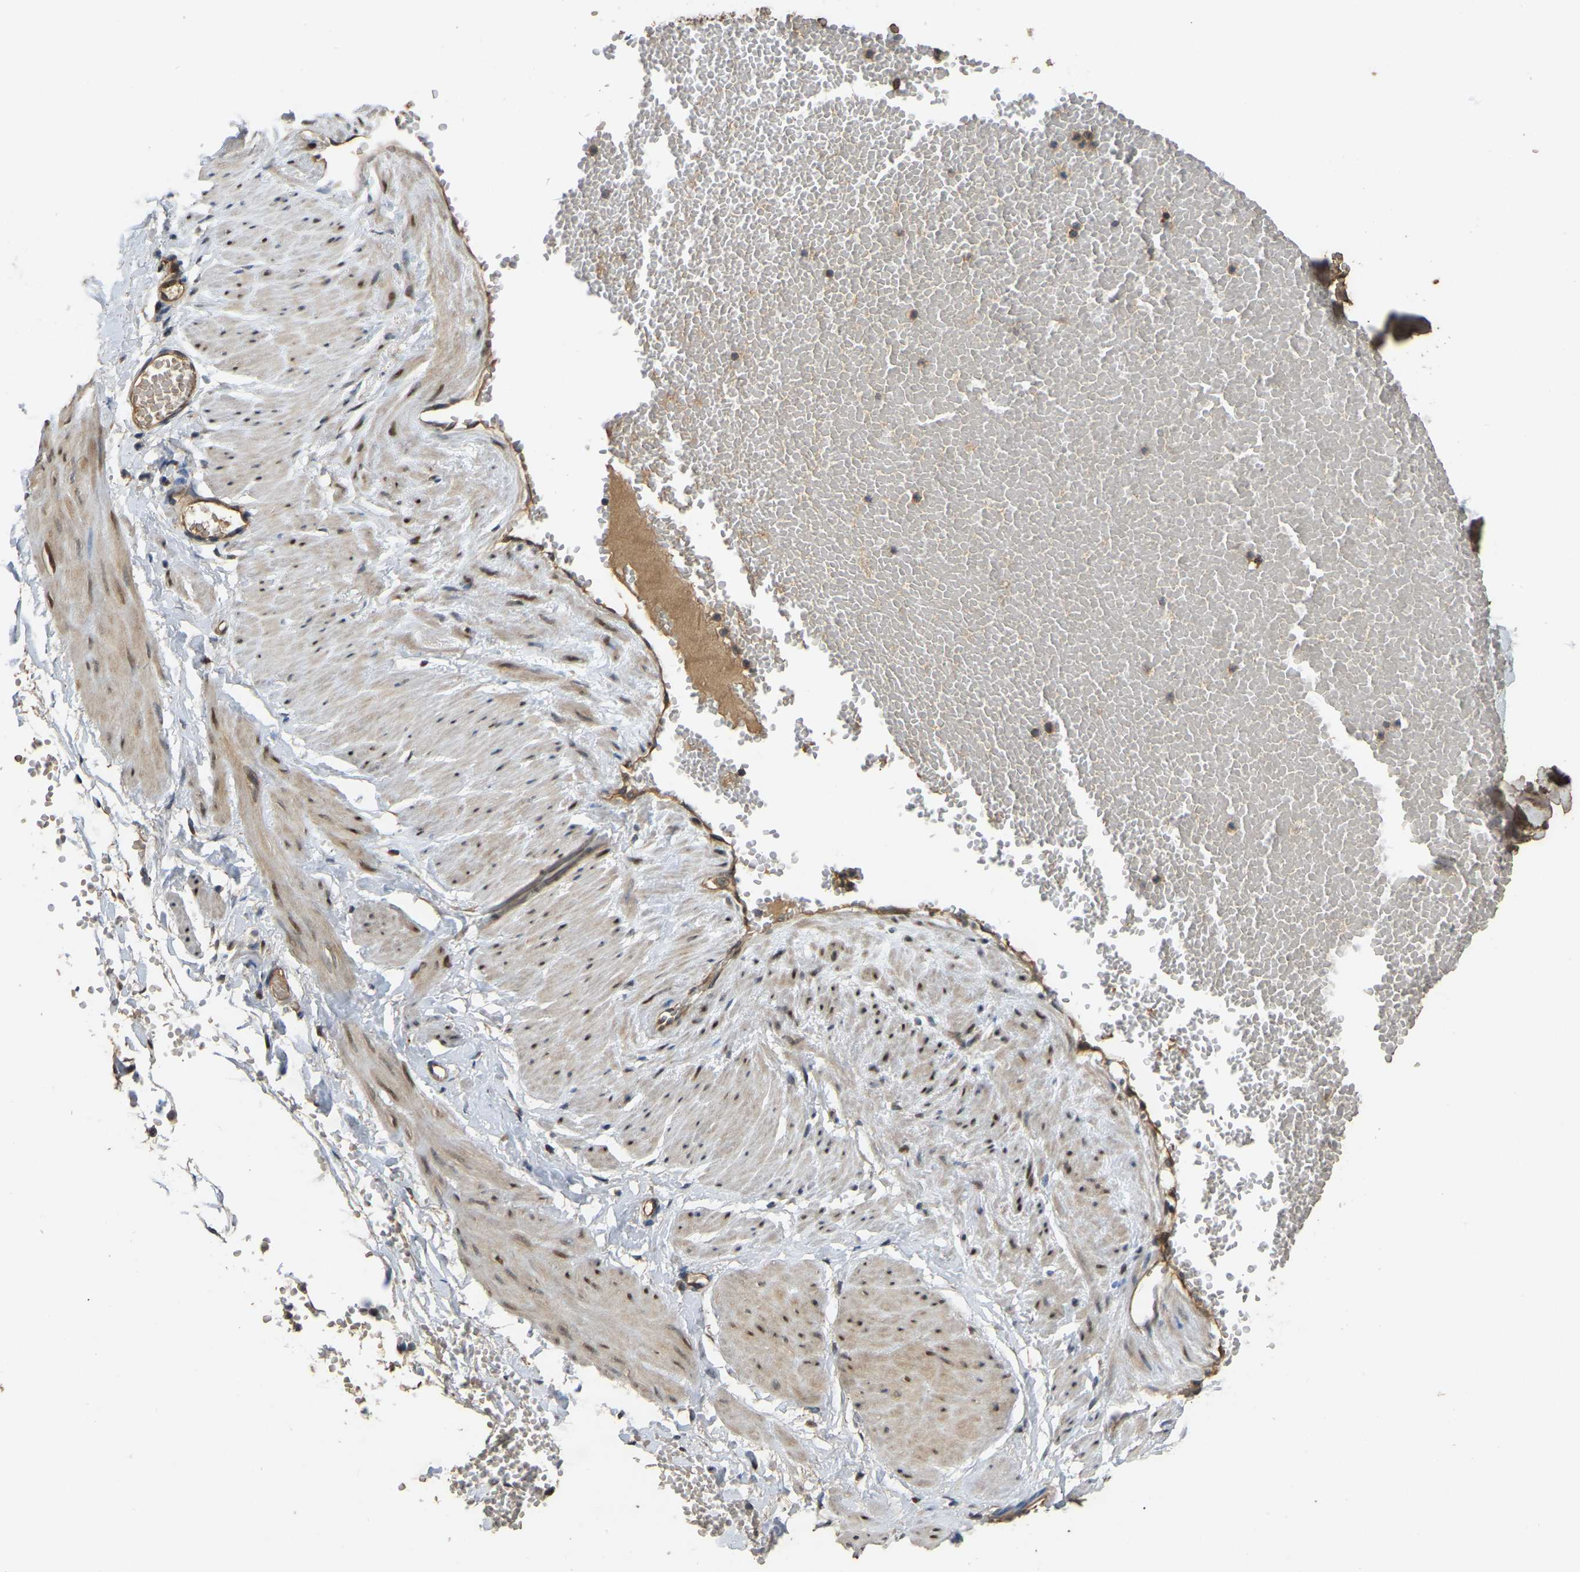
{"staining": {"intensity": "strong", "quantity": ">75%", "location": "nuclear"}, "tissue": "adipose tissue", "cell_type": "Adipocytes", "image_type": "normal", "snomed": [{"axis": "morphology", "description": "Normal tissue, NOS"}, {"axis": "topography", "description": "Soft tissue"}], "caption": "Adipocytes exhibit high levels of strong nuclear expression in approximately >75% of cells in normal adipose tissue.", "gene": "C21orf91", "patient": {"sex": "male", "age": 72}}